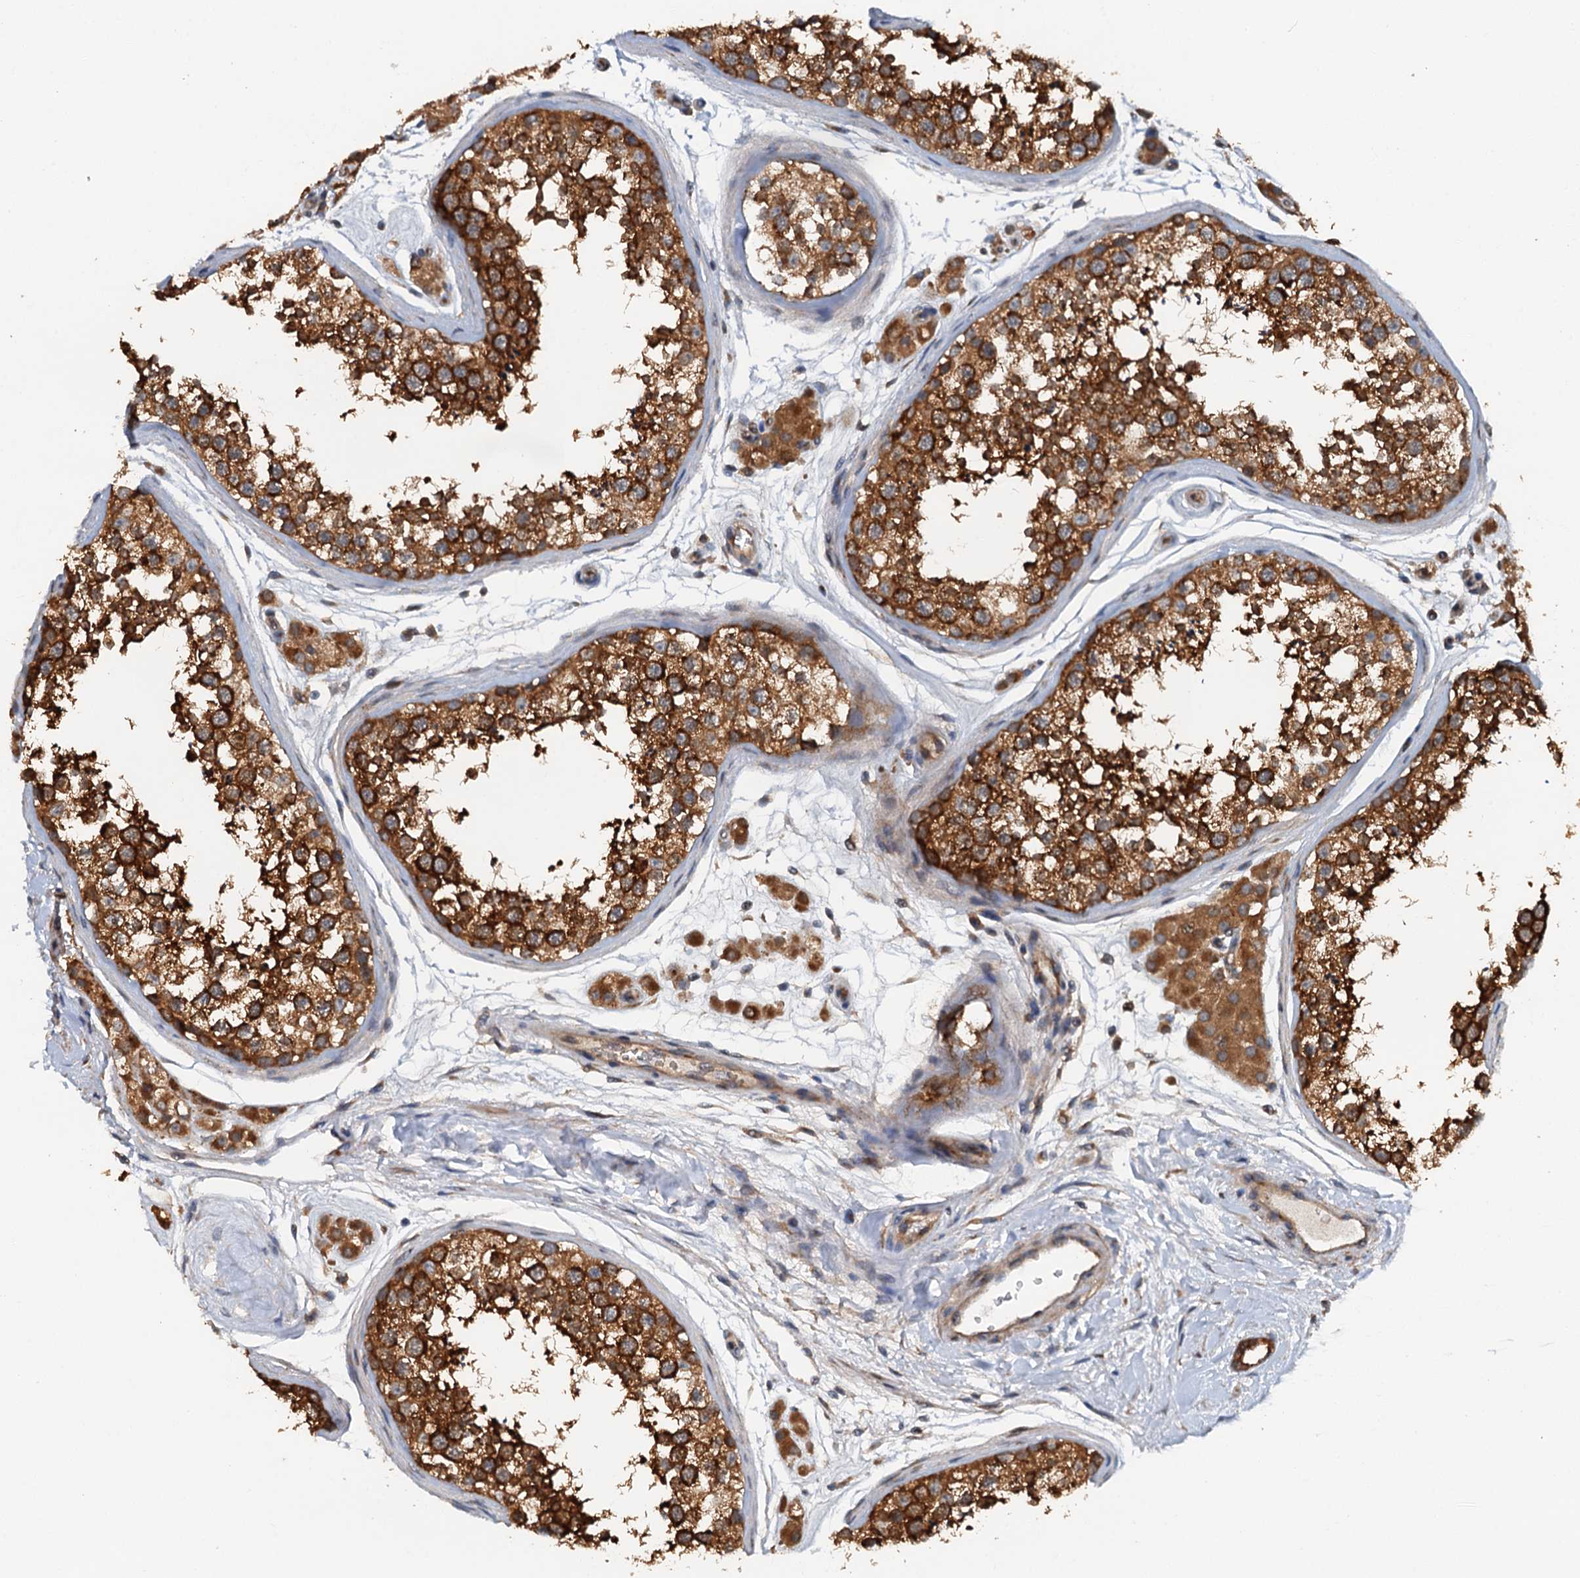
{"staining": {"intensity": "strong", "quantity": ">75%", "location": "cytoplasmic/membranous"}, "tissue": "testis", "cell_type": "Cells in seminiferous ducts", "image_type": "normal", "snomed": [{"axis": "morphology", "description": "Normal tissue, NOS"}, {"axis": "topography", "description": "Testis"}], "caption": "High-power microscopy captured an immunohistochemistry (IHC) micrograph of unremarkable testis, revealing strong cytoplasmic/membranous staining in approximately >75% of cells in seminiferous ducts.", "gene": "COG3", "patient": {"sex": "male", "age": 56}}